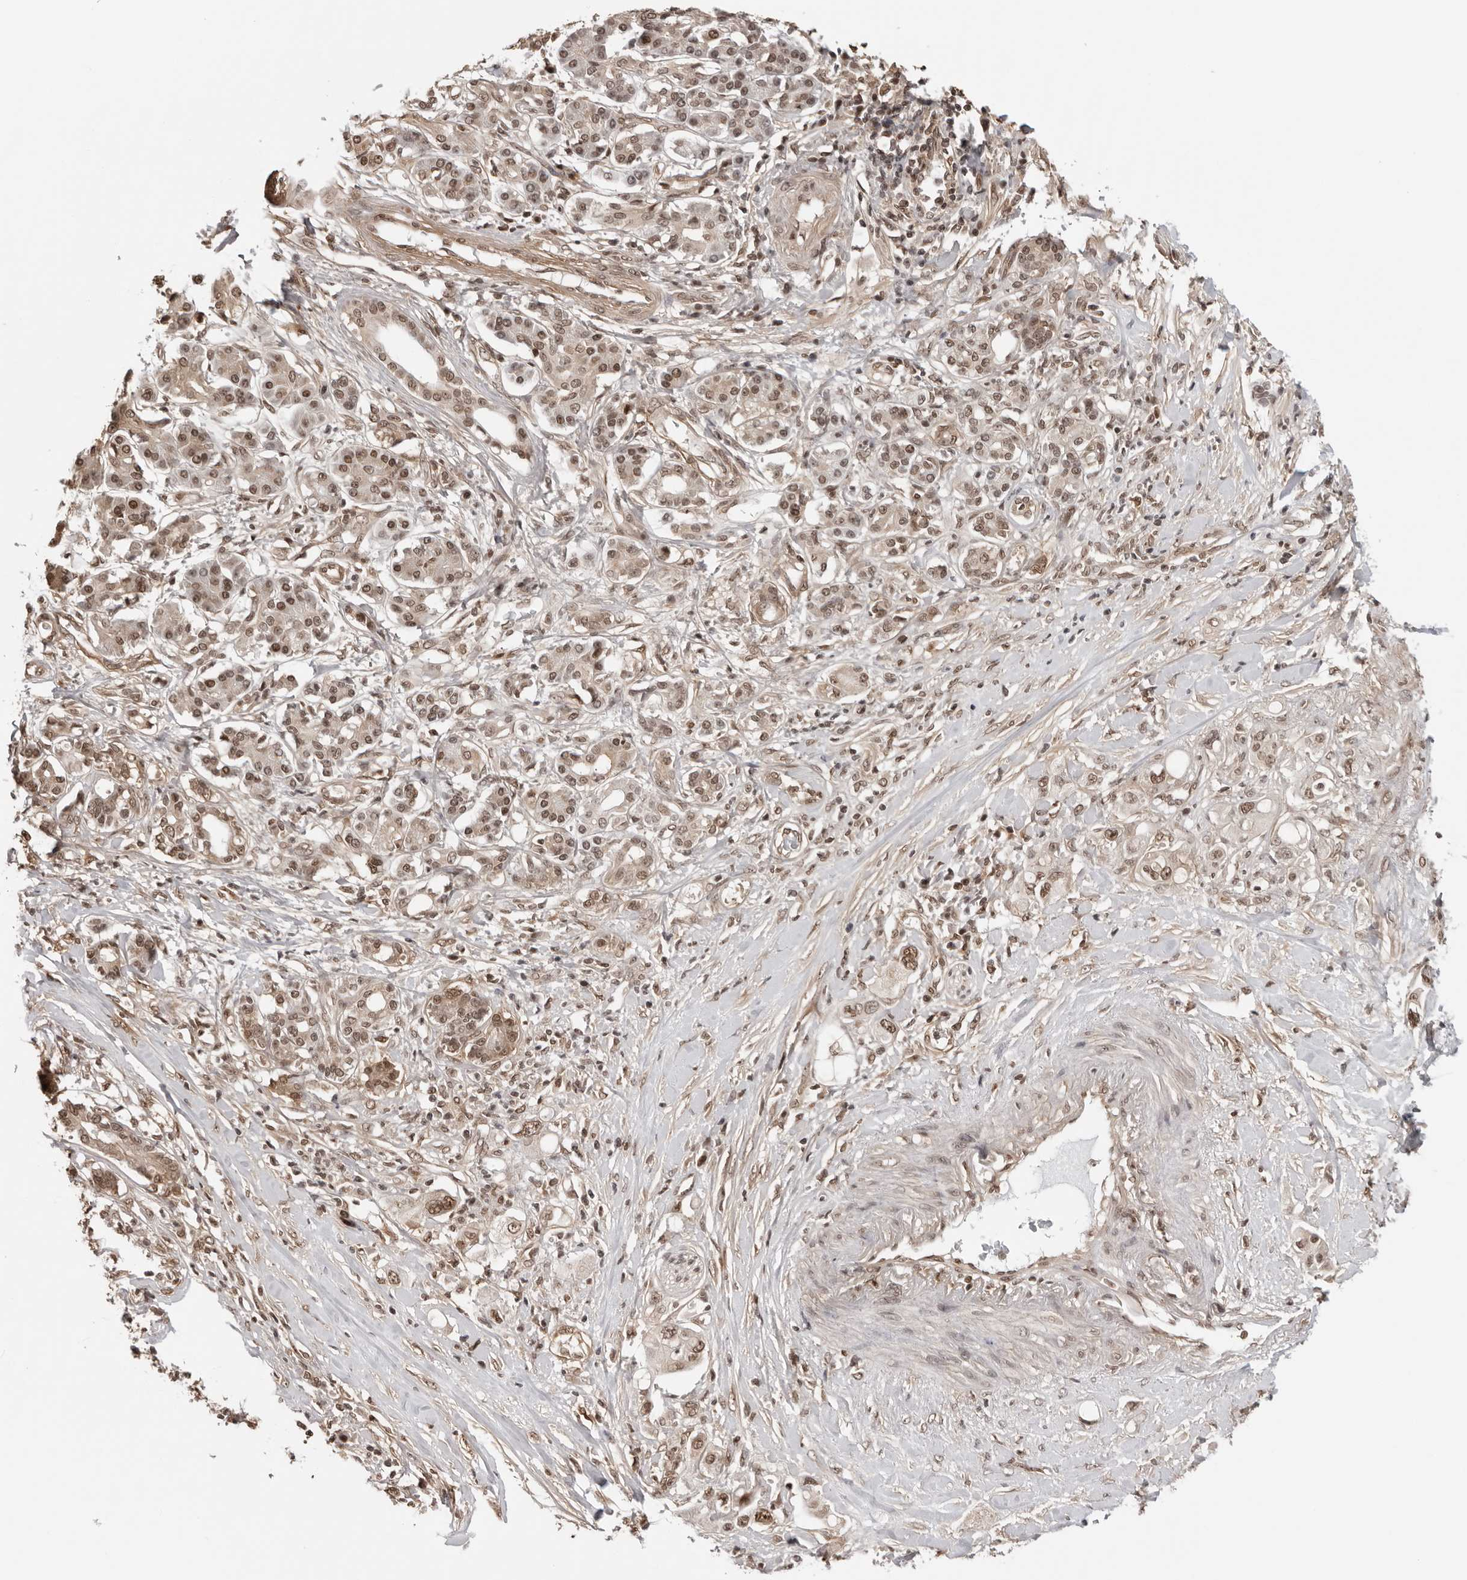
{"staining": {"intensity": "moderate", "quantity": "25%-75%", "location": "nuclear"}, "tissue": "pancreatic cancer", "cell_type": "Tumor cells", "image_type": "cancer", "snomed": [{"axis": "morphology", "description": "Adenocarcinoma, NOS"}, {"axis": "topography", "description": "Pancreas"}], "caption": "Immunohistochemistry photomicrograph of pancreatic cancer stained for a protein (brown), which shows medium levels of moderate nuclear staining in approximately 25%-75% of tumor cells.", "gene": "SDE2", "patient": {"sex": "female", "age": 56}}